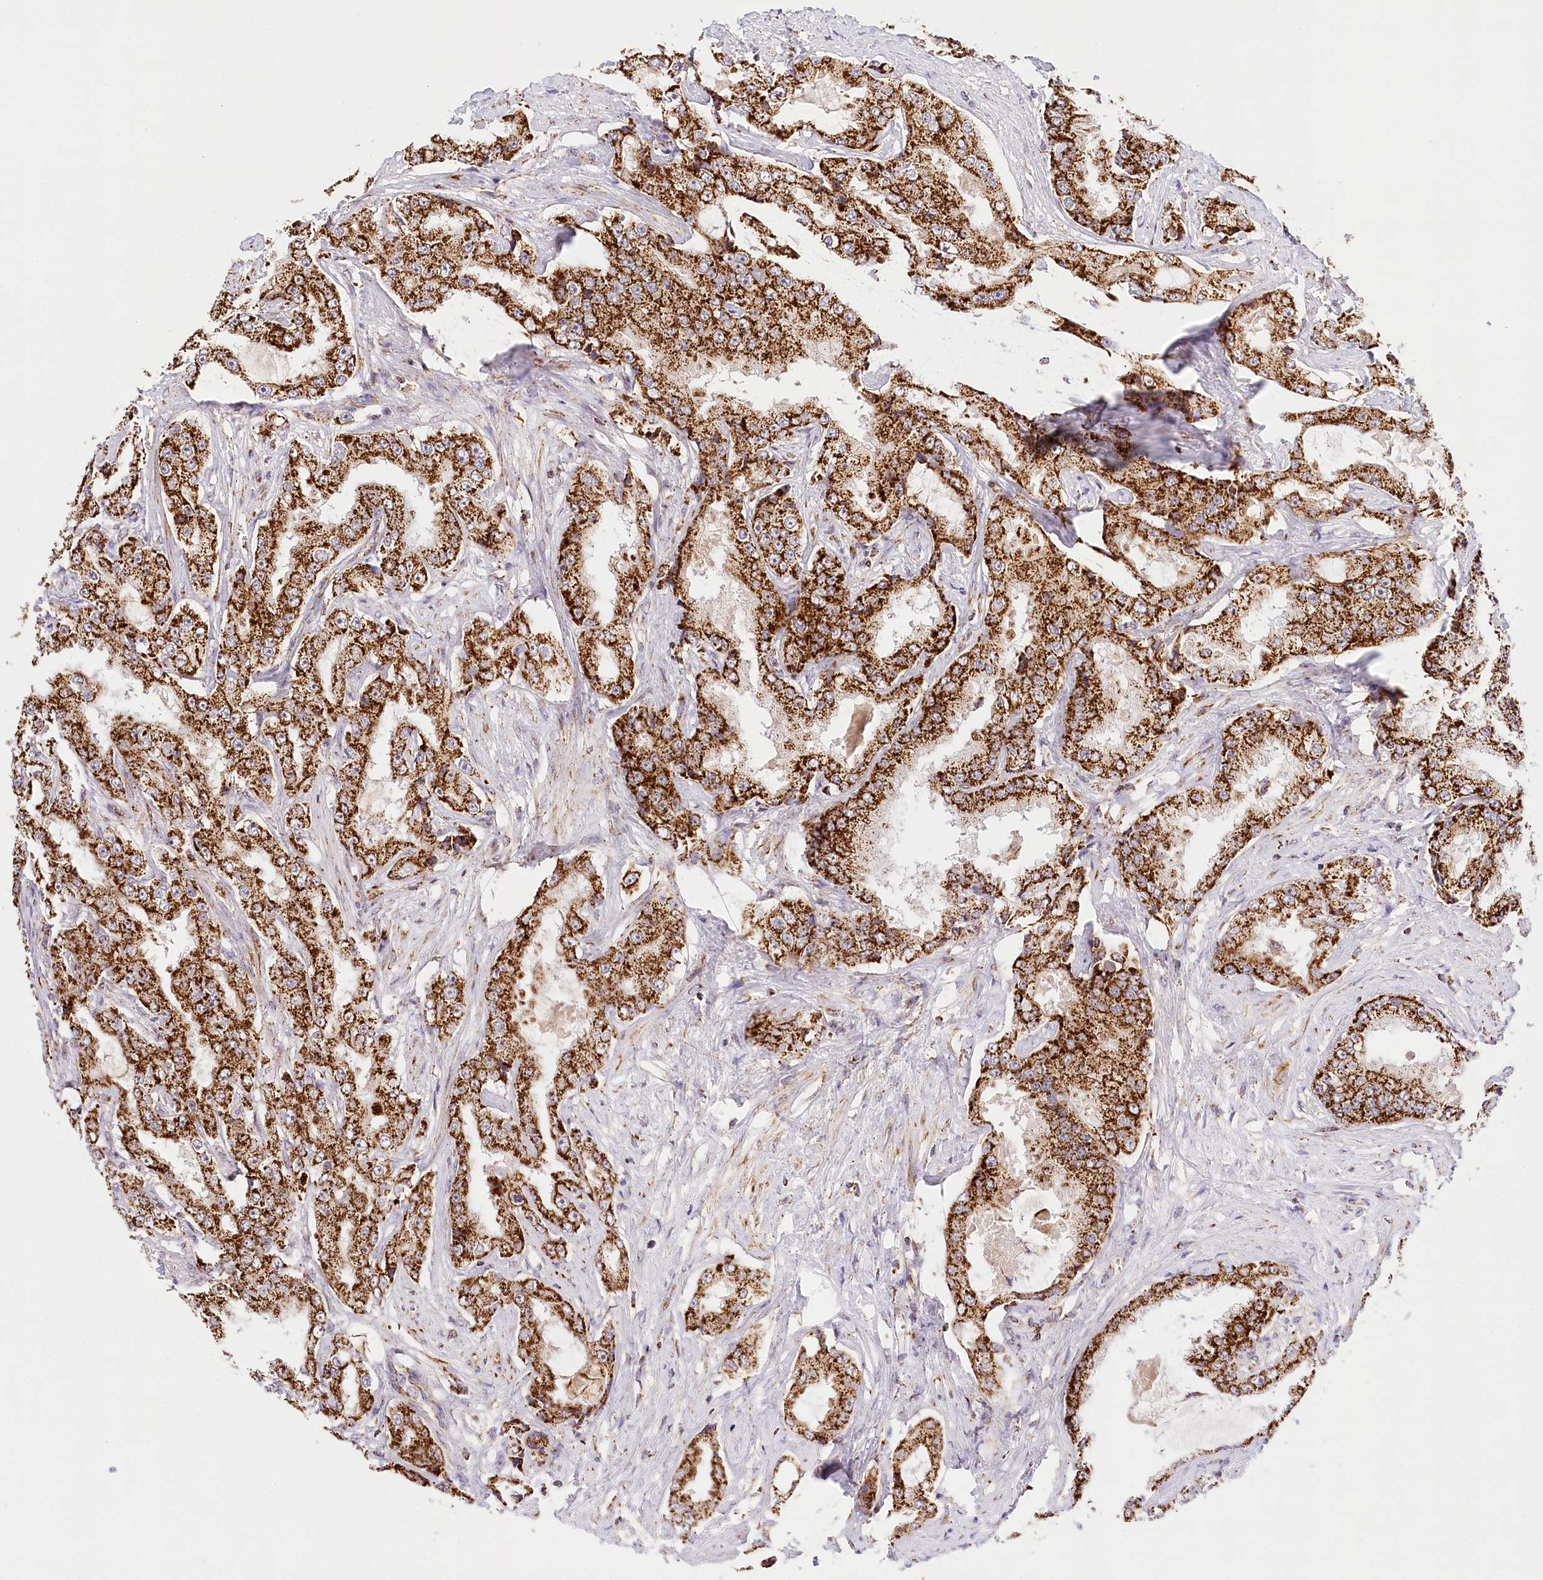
{"staining": {"intensity": "strong", "quantity": ">75%", "location": "cytoplasmic/membranous"}, "tissue": "prostate cancer", "cell_type": "Tumor cells", "image_type": "cancer", "snomed": [{"axis": "morphology", "description": "Adenocarcinoma, High grade"}, {"axis": "topography", "description": "Prostate"}], "caption": "High-magnification brightfield microscopy of prostate adenocarcinoma (high-grade) stained with DAB (brown) and counterstained with hematoxylin (blue). tumor cells exhibit strong cytoplasmic/membranous staining is appreciated in approximately>75% of cells.", "gene": "LSS", "patient": {"sex": "male", "age": 73}}